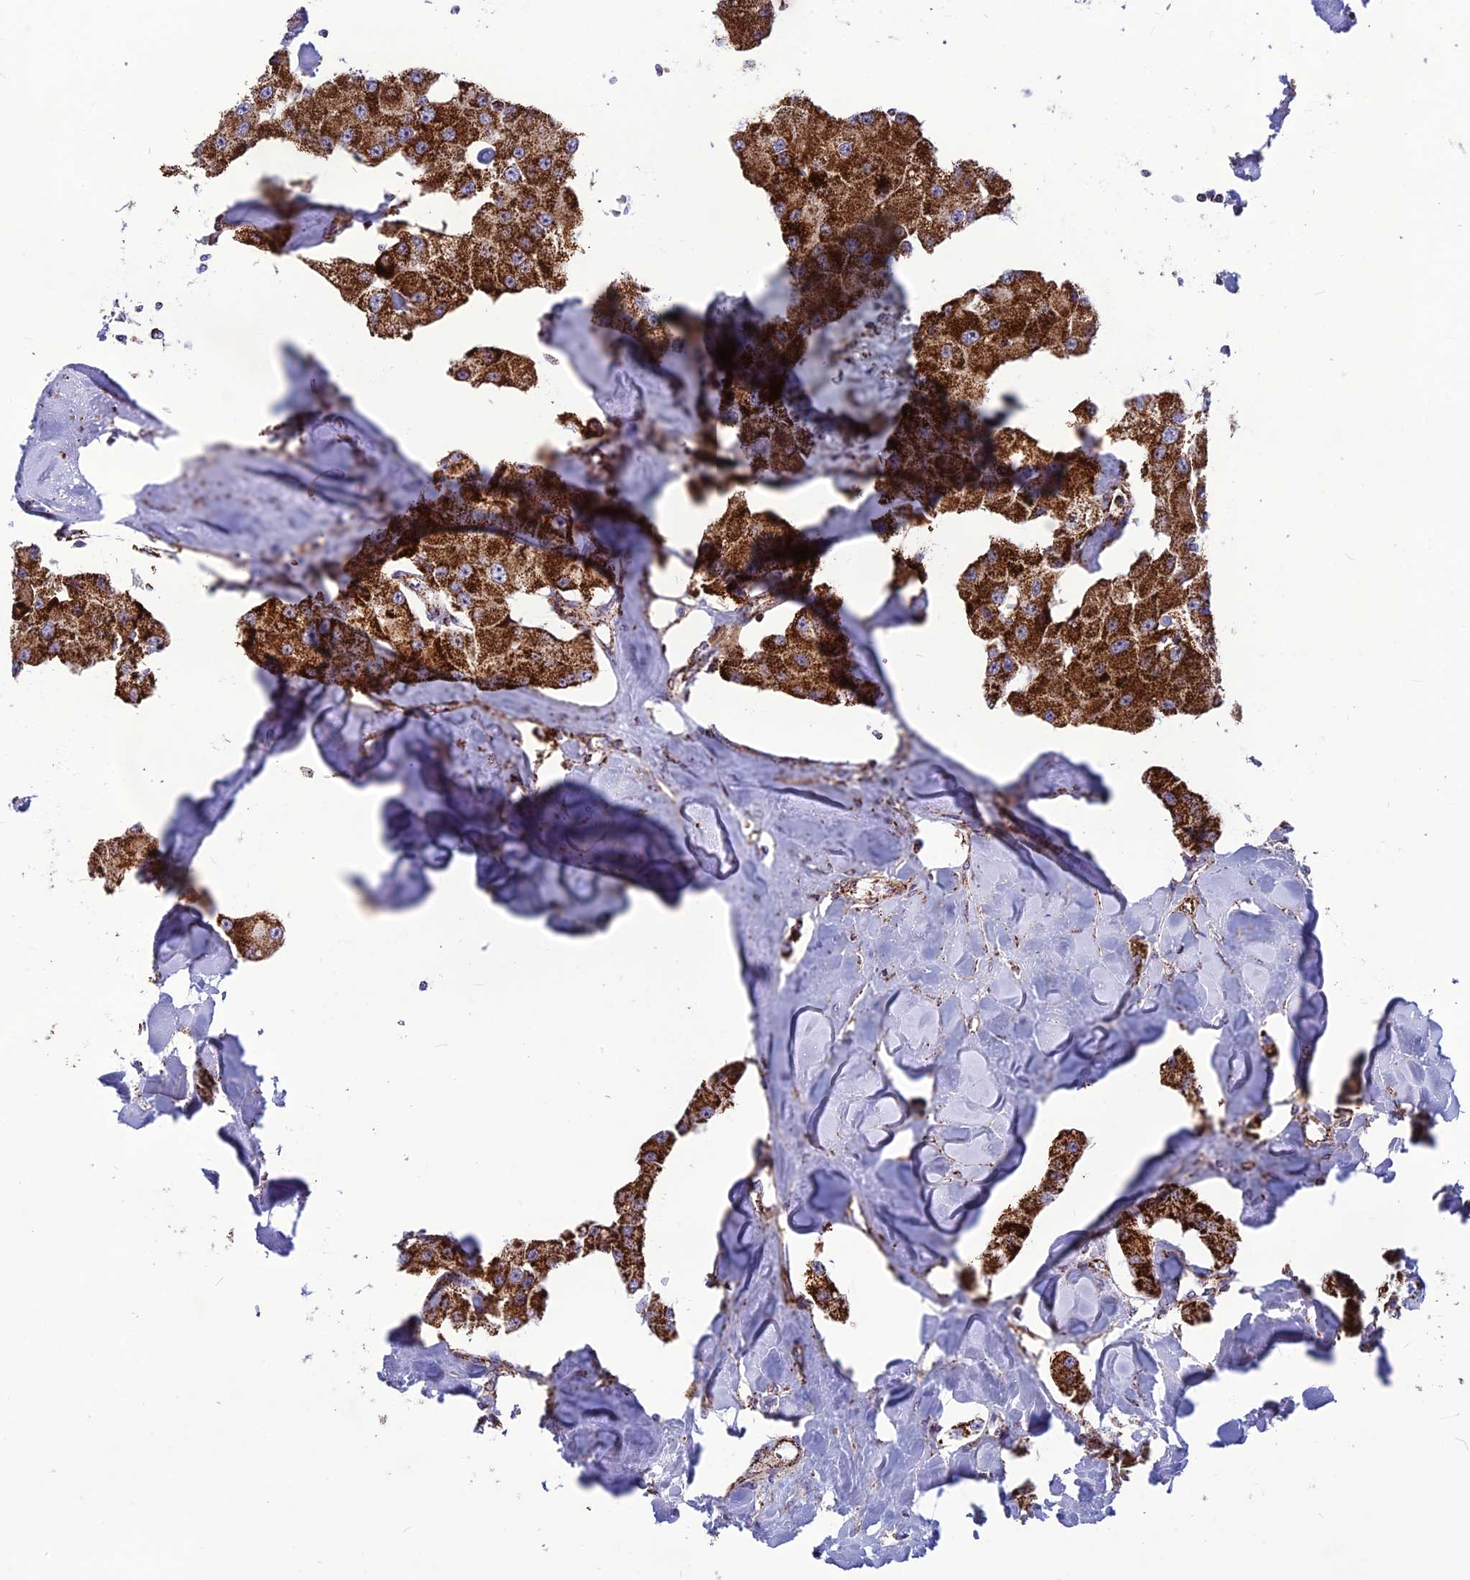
{"staining": {"intensity": "moderate", "quantity": ">75%", "location": "cytoplasmic/membranous"}, "tissue": "carcinoid", "cell_type": "Tumor cells", "image_type": "cancer", "snomed": [{"axis": "morphology", "description": "Carcinoid, malignant, NOS"}, {"axis": "topography", "description": "Pancreas"}], "caption": "Tumor cells exhibit moderate cytoplasmic/membranous staining in about >75% of cells in carcinoid.", "gene": "MRPS18B", "patient": {"sex": "male", "age": 41}}